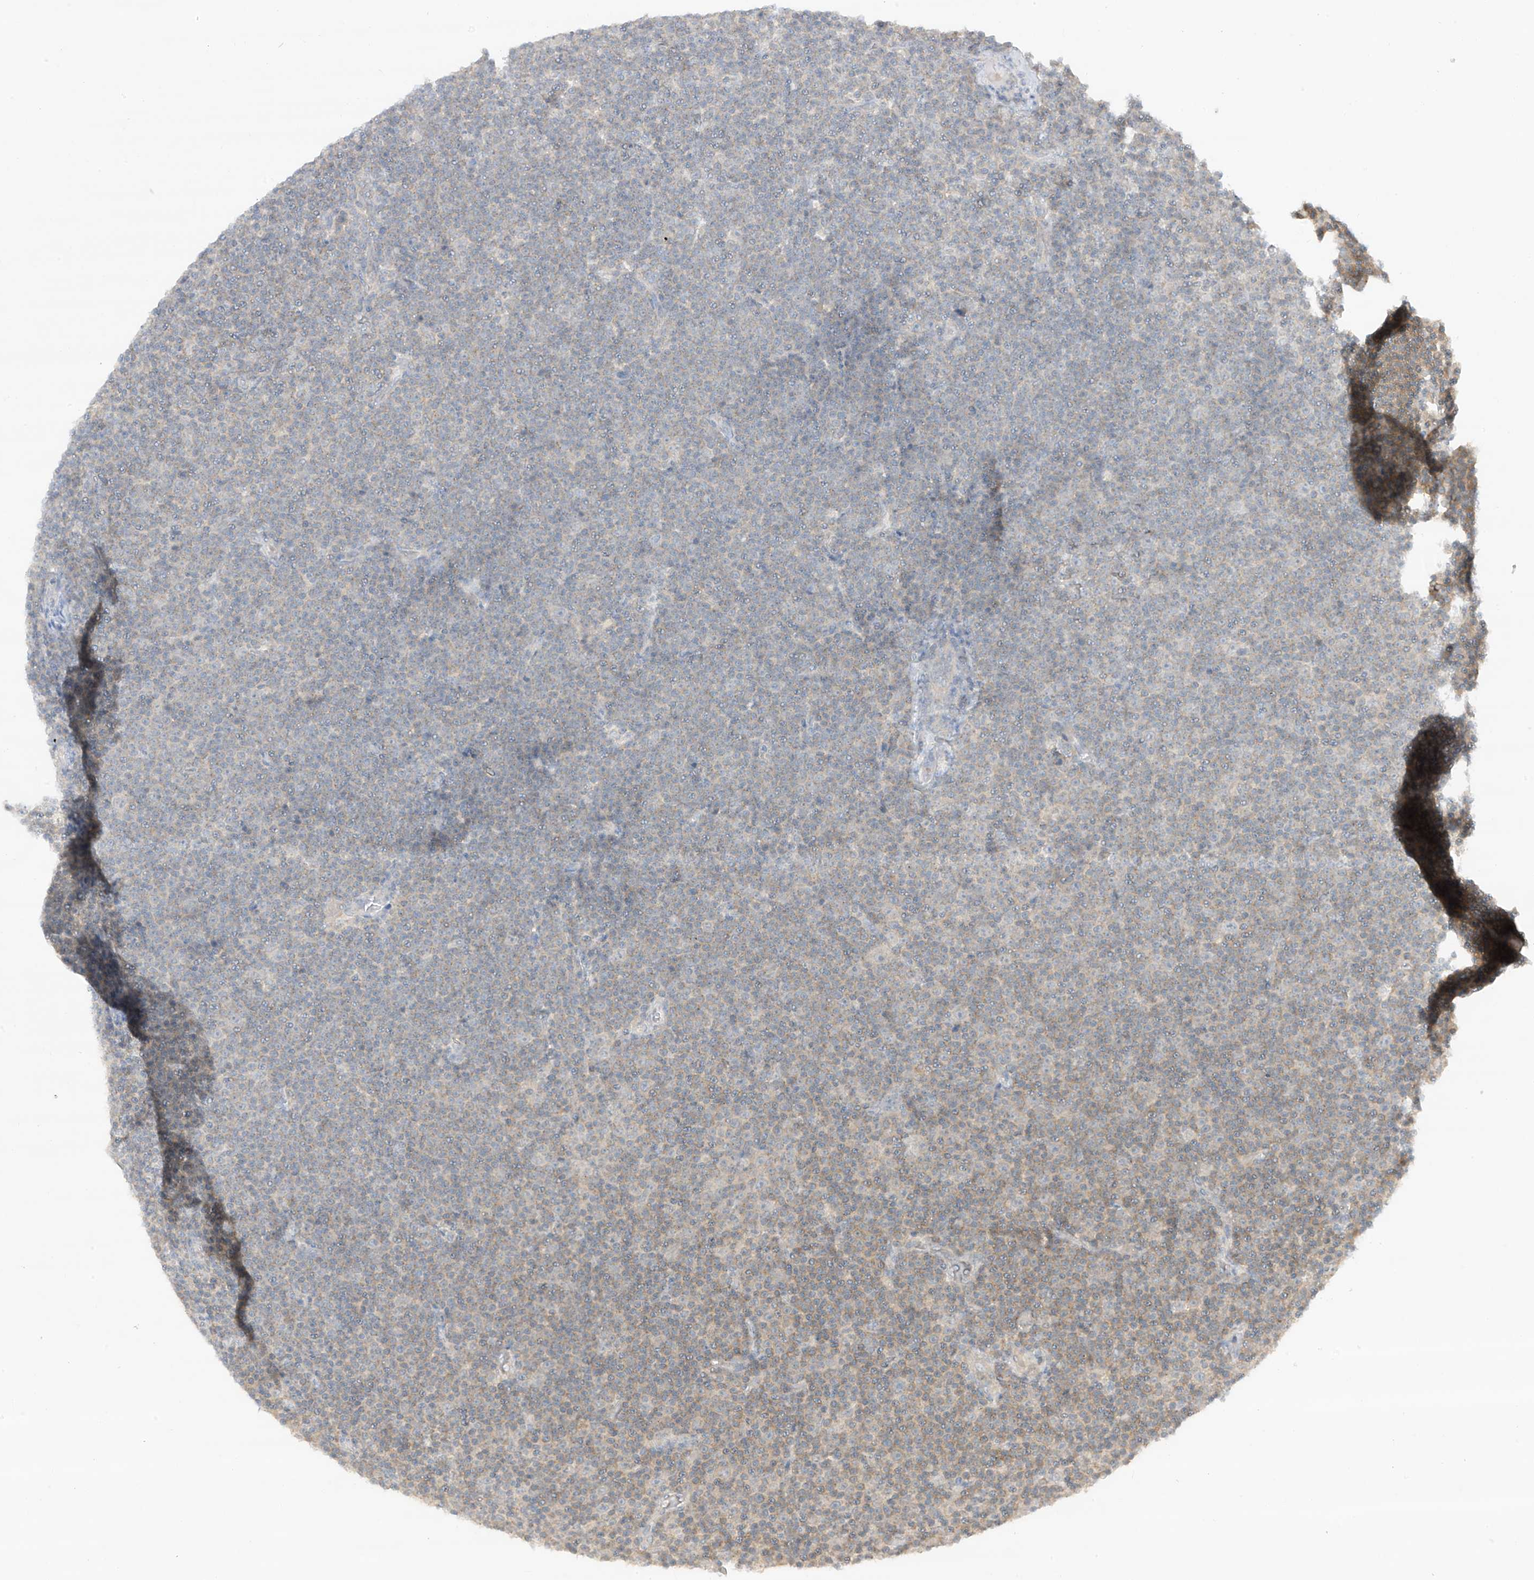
{"staining": {"intensity": "weak", "quantity": "25%-75%", "location": "cytoplasmic/membranous"}, "tissue": "lymphoma", "cell_type": "Tumor cells", "image_type": "cancer", "snomed": [{"axis": "morphology", "description": "Malignant lymphoma, non-Hodgkin's type, Low grade"}, {"axis": "topography", "description": "Lymph node"}], "caption": "An image showing weak cytoplasmic/membranous expression in about 25%-75% of tumor cells in lymphoma, as visualized by brown immunohistochemical staining.", "gene": "ANGEL2", "patient": {"sex": "female", "age": 67}}